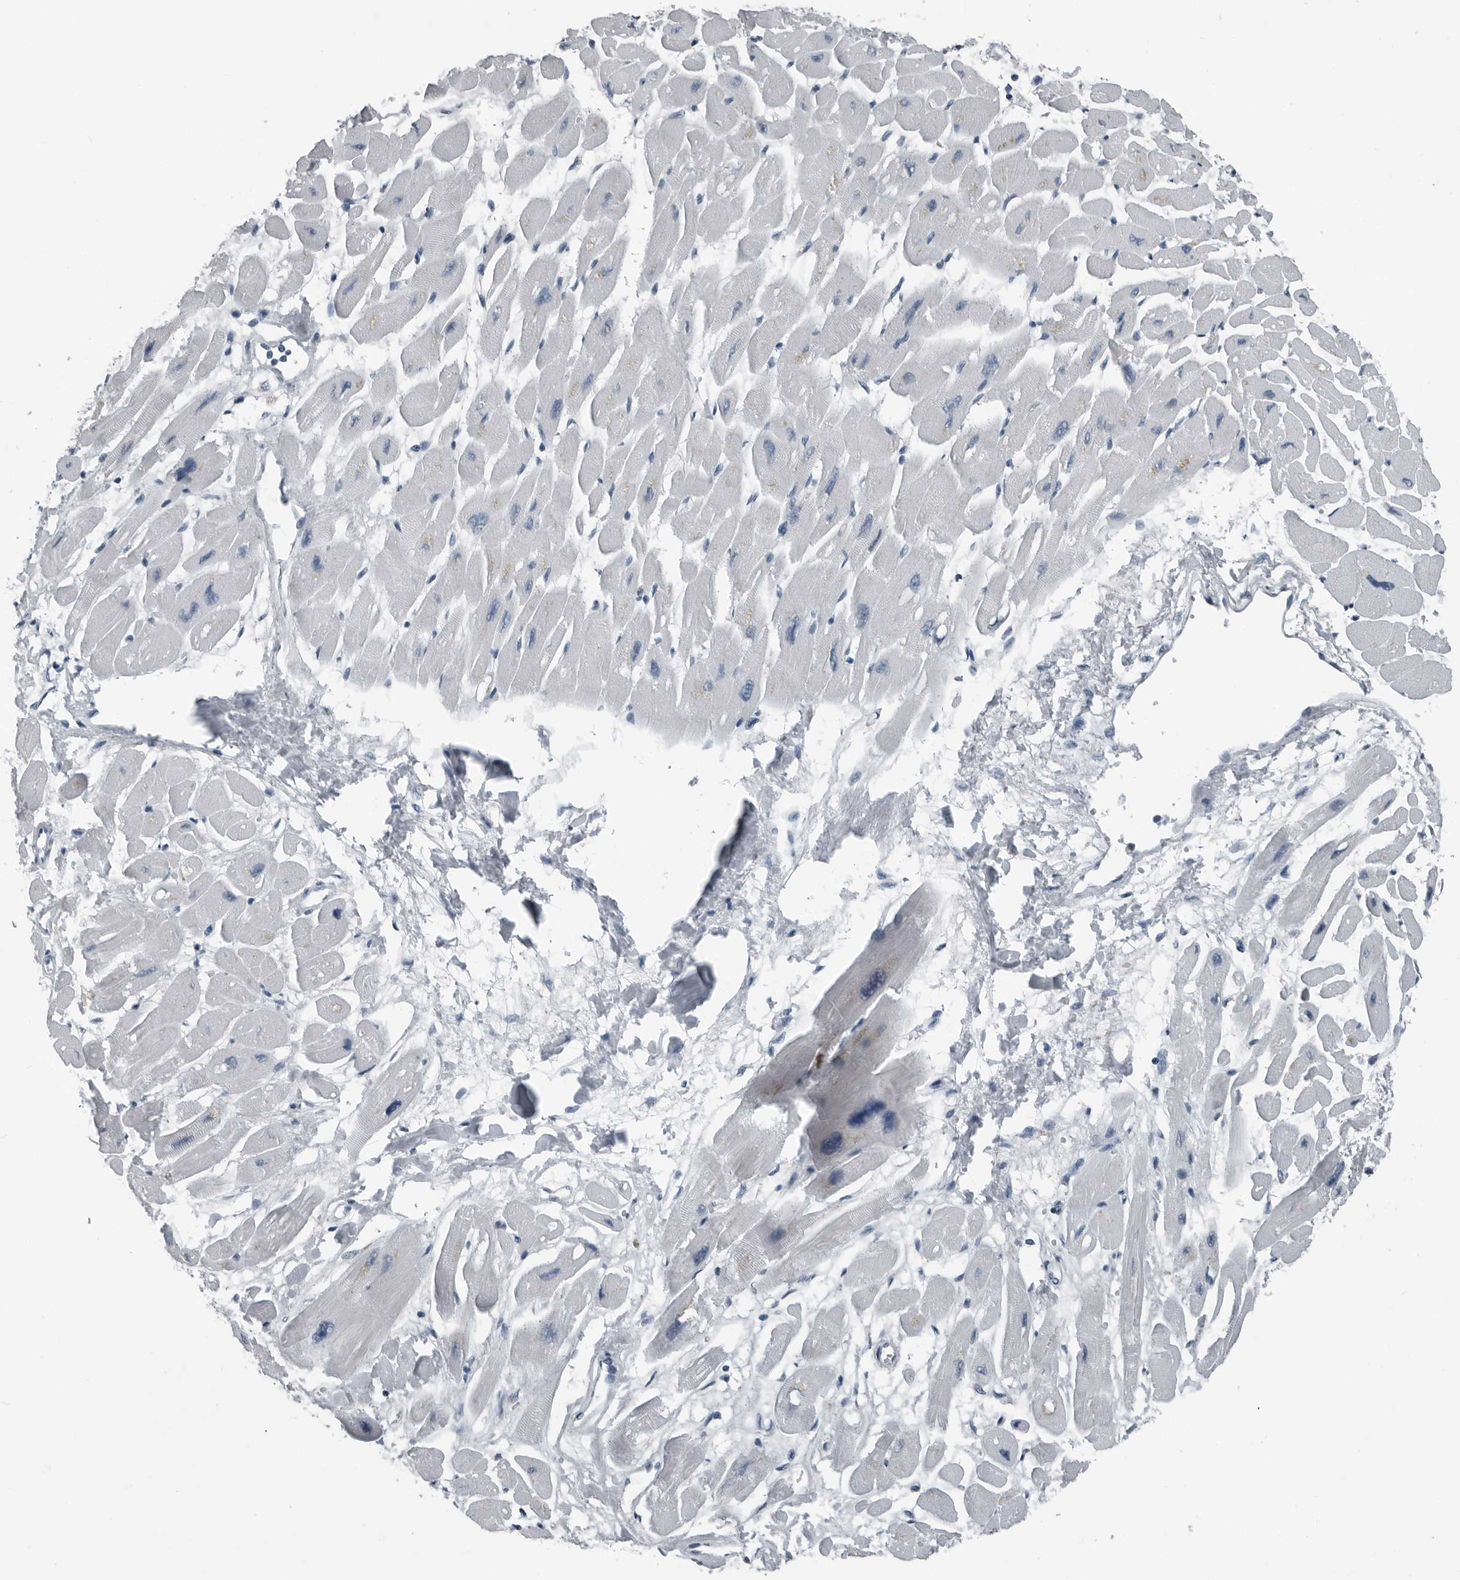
{"staining": {"intensity": "negative", "quantity": "none", "location": "none"}, "tissue": "heart muscle", "cell_type": "Cardiomyocytes", "image_type": "normal", "snomed": [{"axis": "morphology", "description": "Normal tissue, NOS"}, {"axis": "topography", "description": "Heart"}], "caption": "High magnification brightfield microscopy of unremarkable heart muscle stained with DAB (brown) and counterstained with hematoxylin (blue): cardiomyocytes show no significant expression. (Stains: DAB IHC with hematoxylin counter stain, Microscopy: brightfield microscopy at high magnification).", "gene": "PRSS1", "patient": {"sex": "female", "age": 54}}